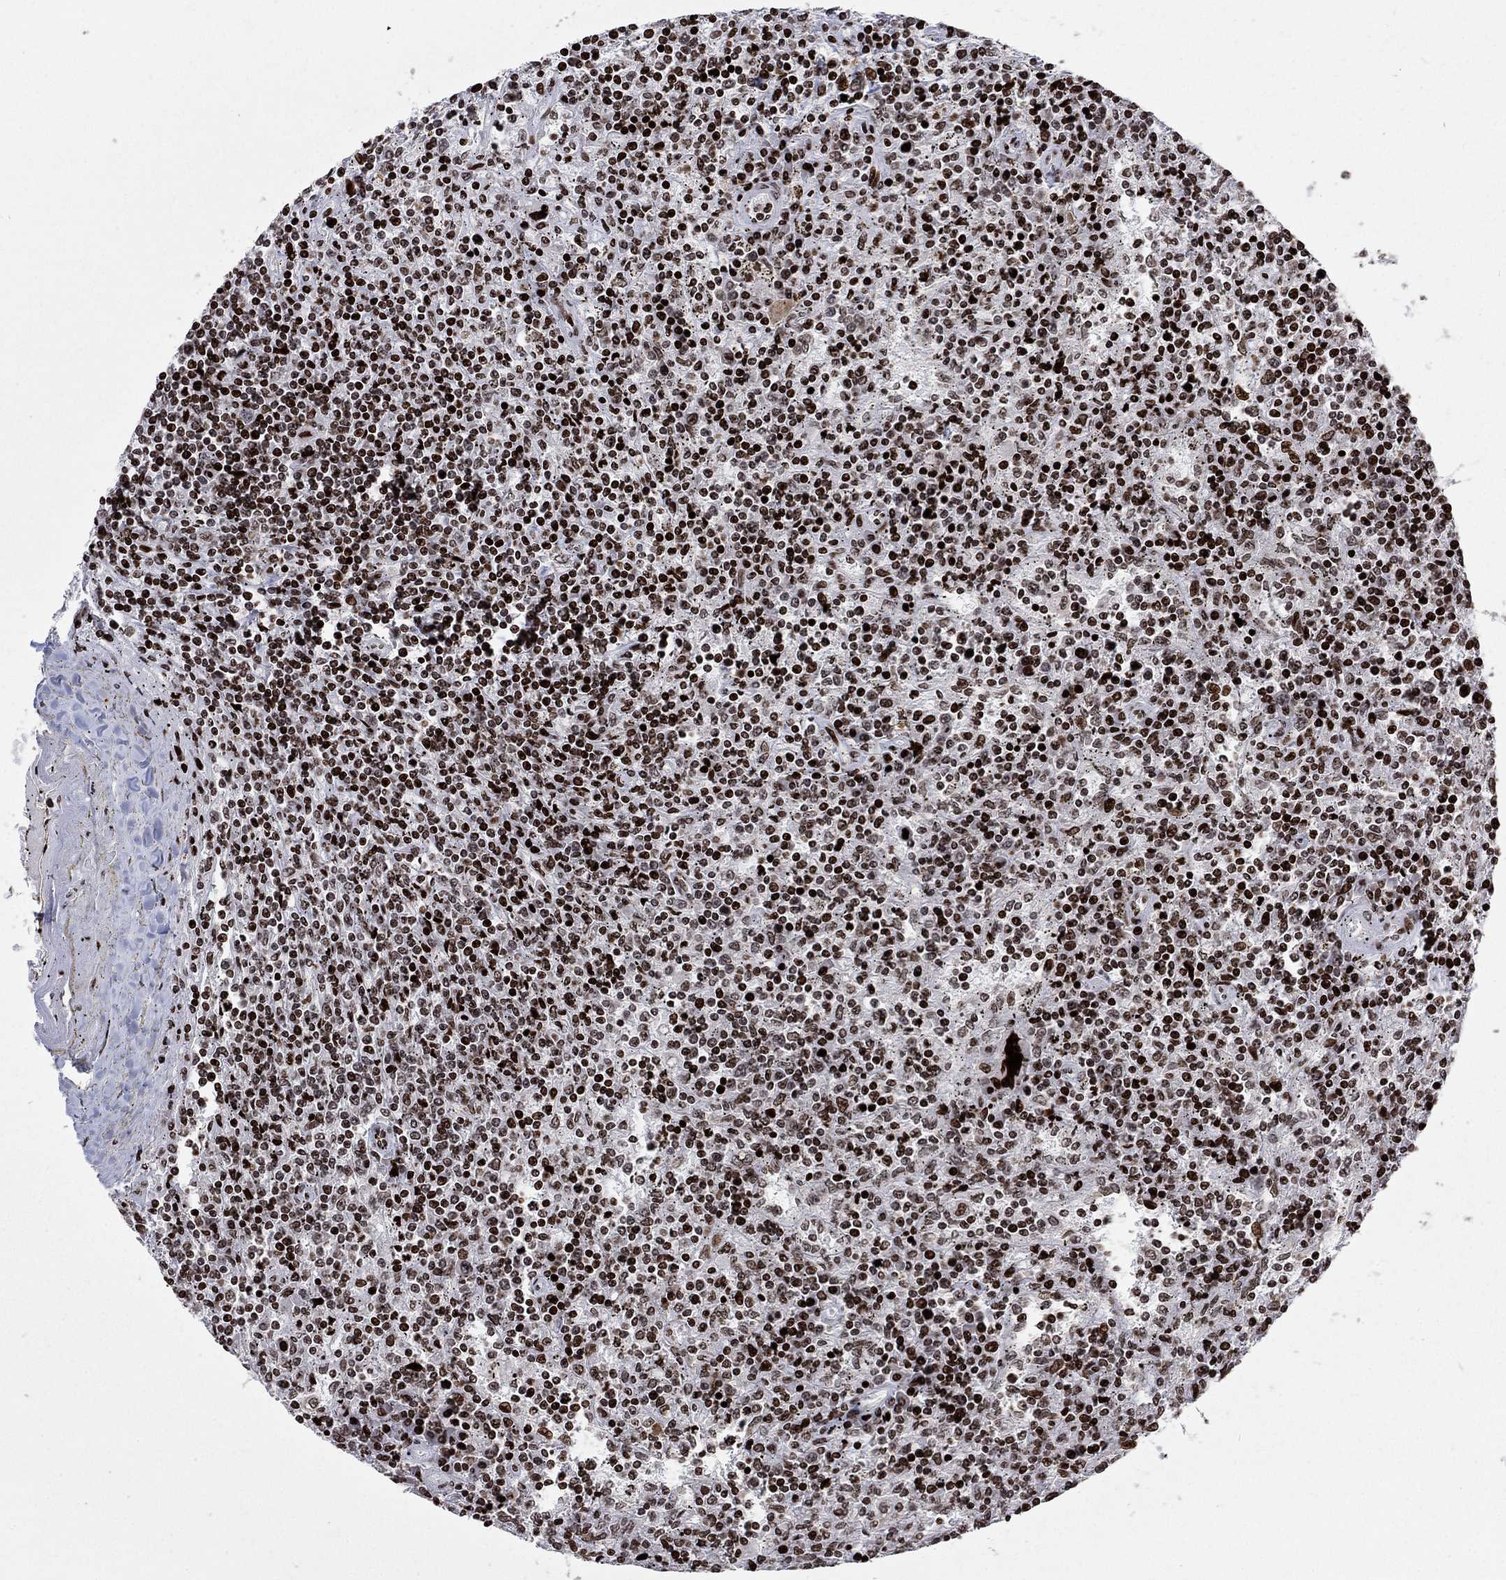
{"staining": {"intensity": "strong", "quantity": ">75%", "location": "nuclear"}, "tissue": "lymphoma", "cell_type": "Tumor cells", "image_type": "cancer", "snomed": [{"axis": "morphology", "description": "Malignant lymphoma, non-Hodgkin's type, Low grade"}, {"axis": "topography", "description": "Spleen"}], "caption": "Approximately >75% of tumor cells in lymphoma demonstrate strong nuclear protein expression as visualized by brown immunohistochemical staining.", "gene": "SRSF3", "patient": {"sex": "male", "age": 62}}